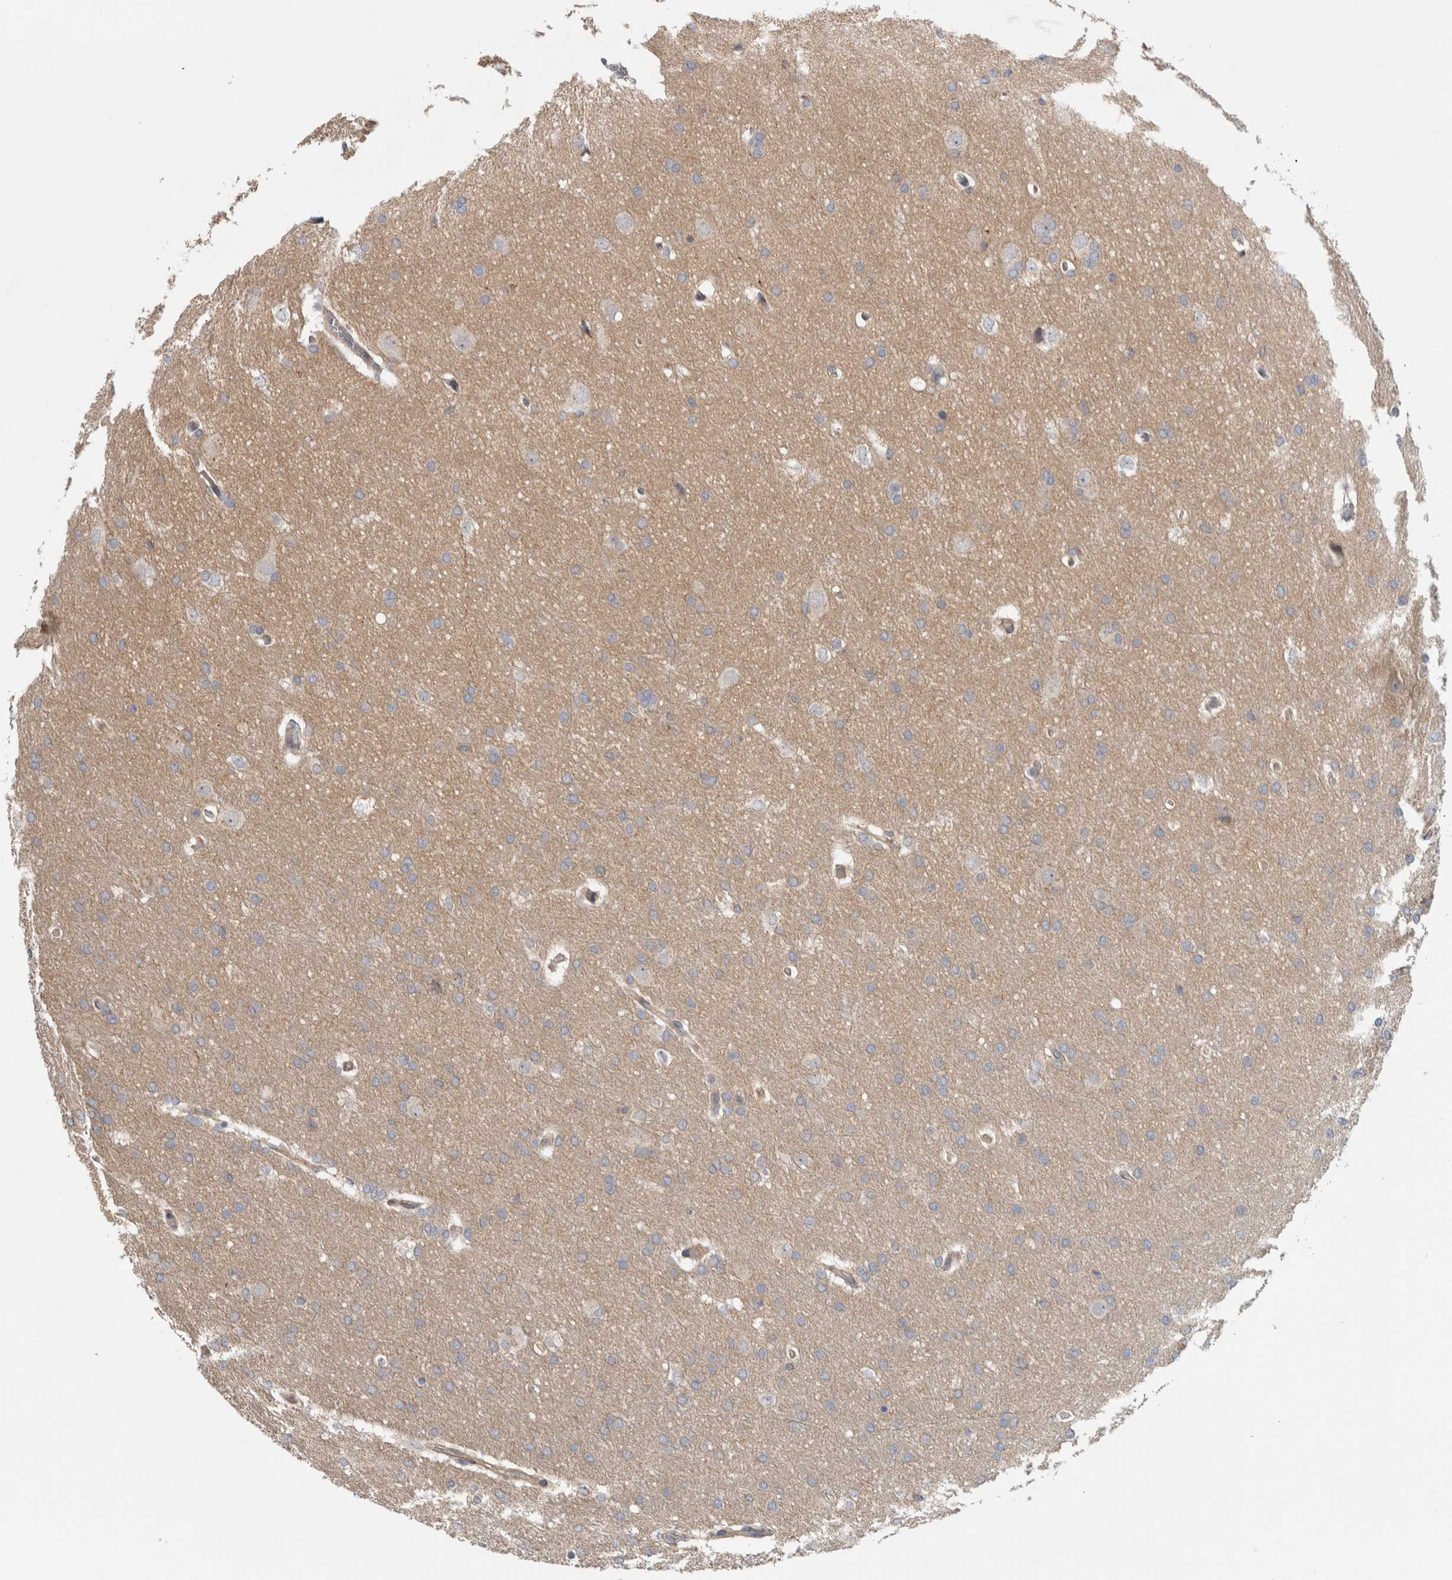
{"staining": {"intensity": "weak", "quantity": "<25%", "location": "cytoplasmic/membranous"}, "tissue": "glioma", "cell_type": "Tumor cells", "image_type": "cancer", "snomed": [{"axis": "morphology", "description": "Glioma, malignant, Low grade"}, {"axis": "topography", "description": "Brain"}], "caption": "Human glioma stained for a protein using immunohistochemistry reveals no positivity in tumor cells.", "gene": "ZNF804B", "patient": {"sex": "female", "age": 37}}